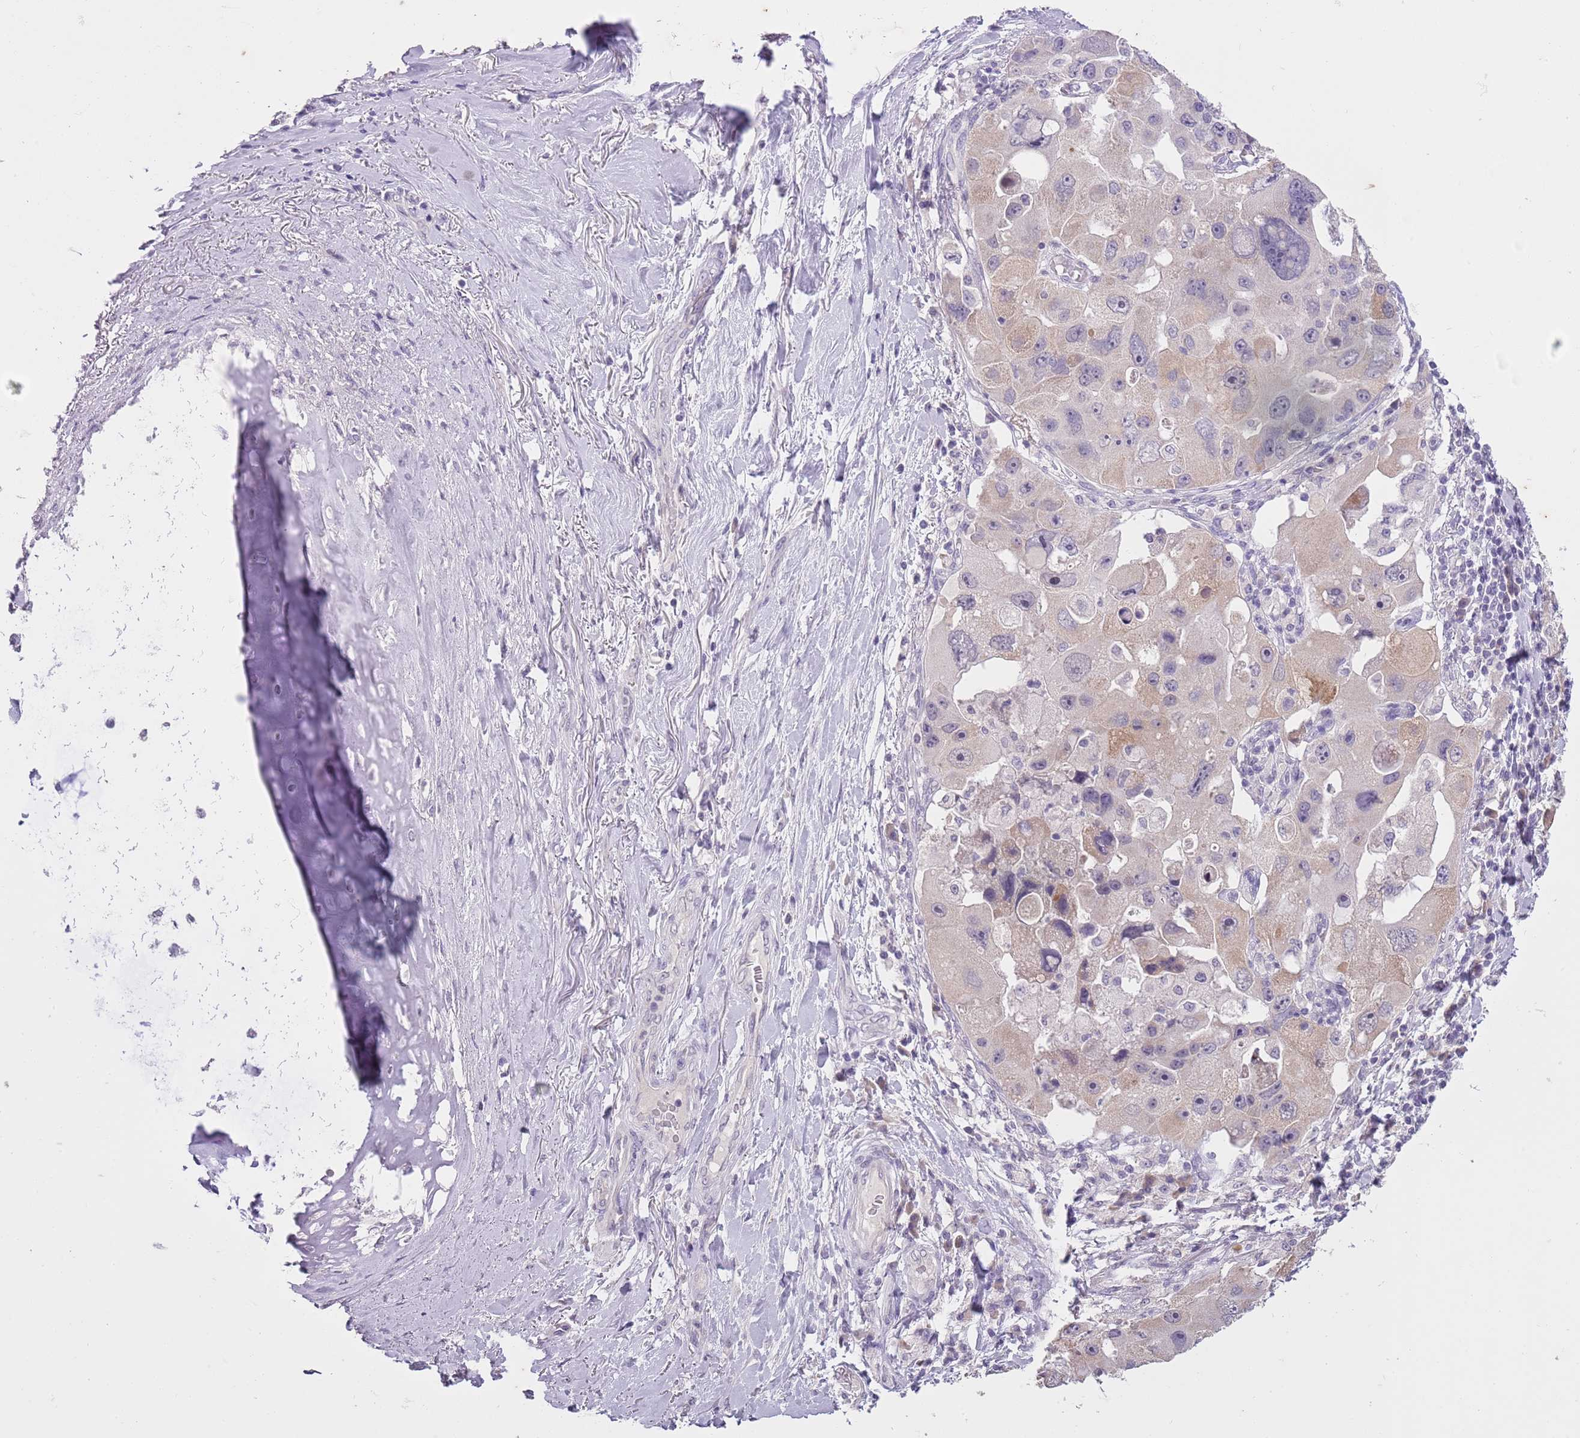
{"staining": {"intensity": "weak", "quantity": "<25%", "location": "cytoplasmic/membranous,nuclear"}, "tissue": "lung cancer", "cell_type": "Tumor cells", "image_type": "cancer", "snomed": [{"axis": "morphology", "description": "Adenocarcinoma, NOS"}, {"axis": "topography", "description": "Lung"}], "caption": "This is a photomicrograph of immunohistochemistry staining of lung cancer, which shows no staining in tumor cells. (Stains: DAB (3,3'-diaminobenzidine) immunohistochemistry (IHC) with hematoxylin counter stain, Microscopy: brightfield microscopy at high magnification).", "gene": "SLC35E3", "patient": {"sex": "female", "age": 54}}